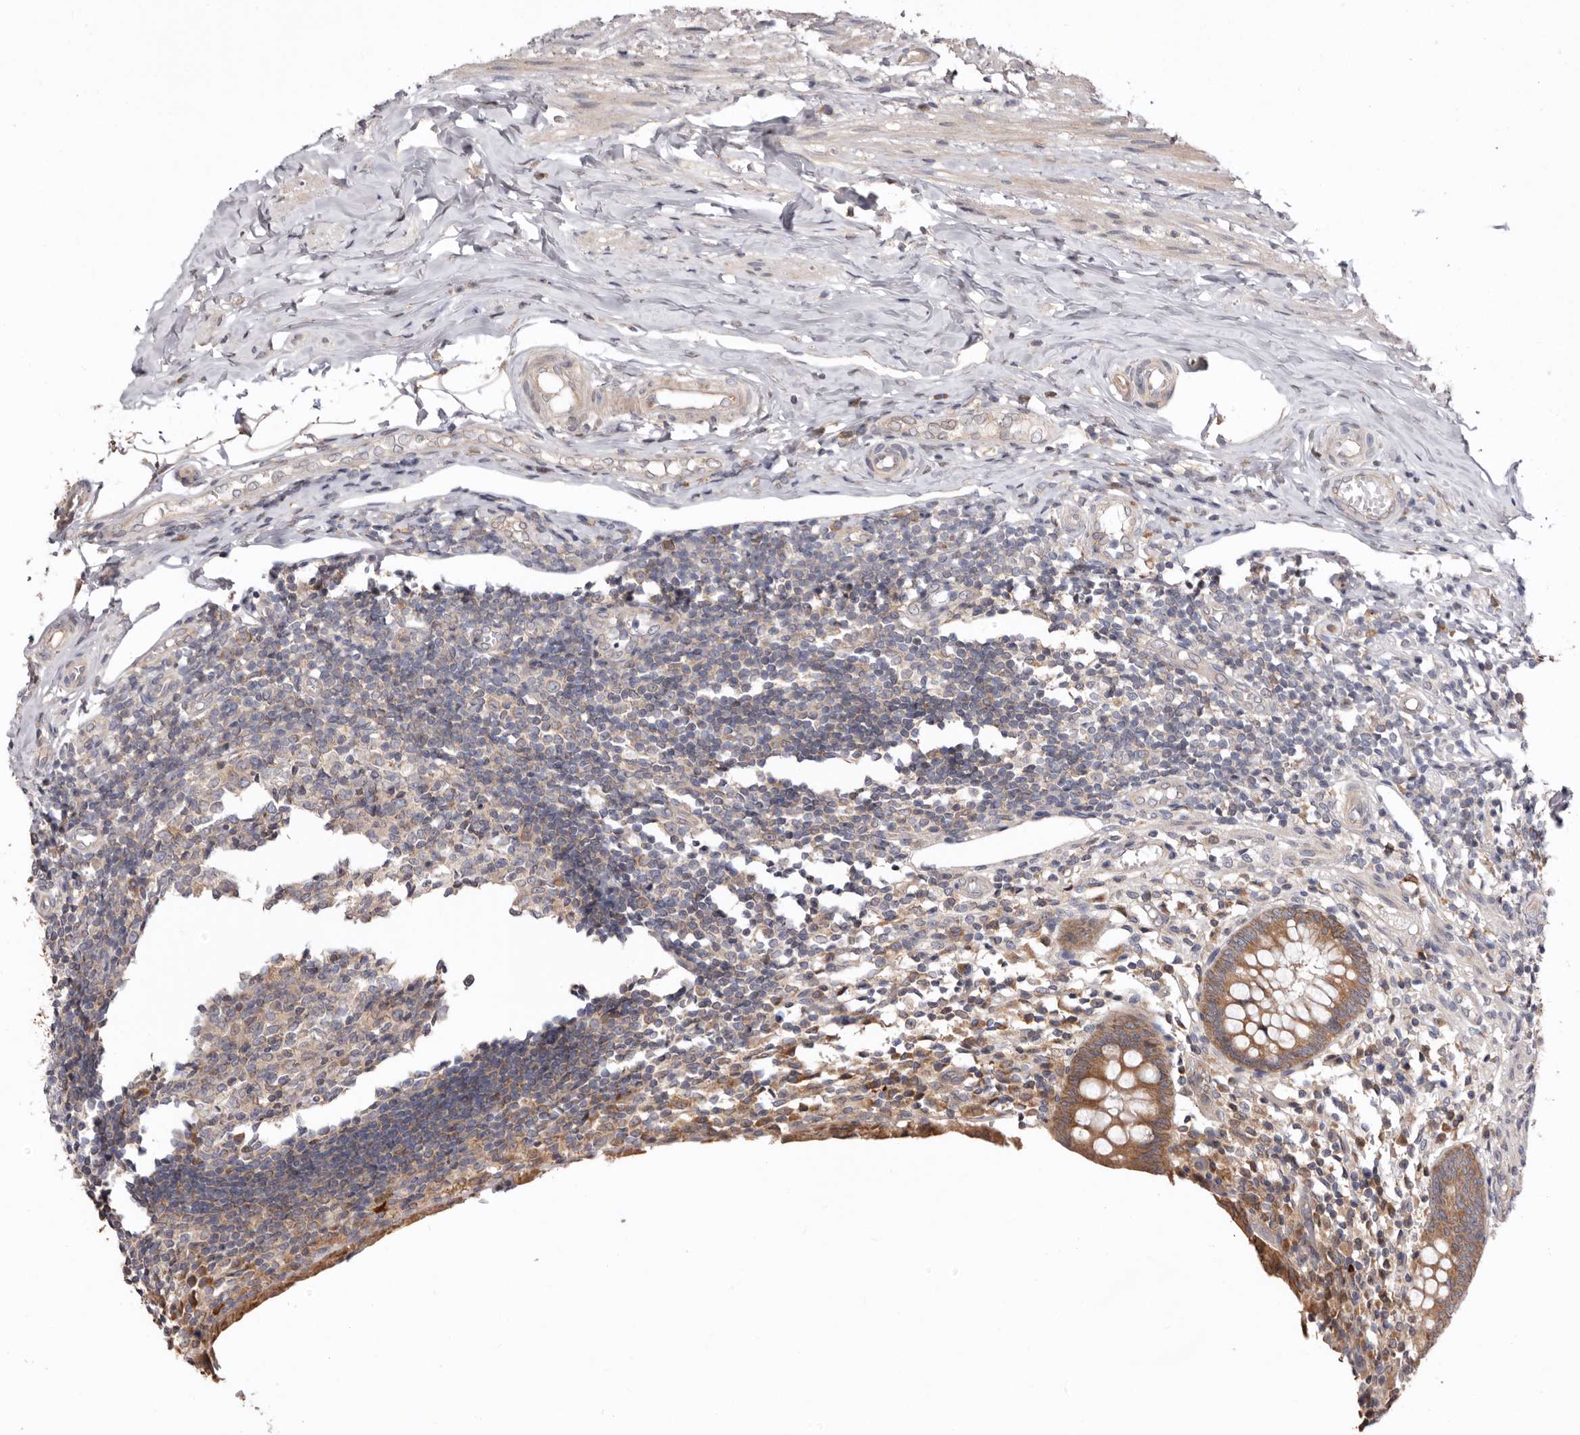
{"staining": {"intensity": "moderate", "quantity": ">75%", "location": "cytoplasmic/membranous"}, "tissue": "appendix", "cell_type": "Glandular cells", "image_type": "normal", "snomed": [{"axis": "morphology", "description": "Normal tissue, NOS"}, {"axis": "topography", "description": "Appendix"}], "caption": "Protein analysis of normal appendix demonstrates moderate cytoplasmic/membranous positivity in about >75% of glandular cells.", "gene": "TMUB1", "patient": {"sex": "female", "age": 17}}